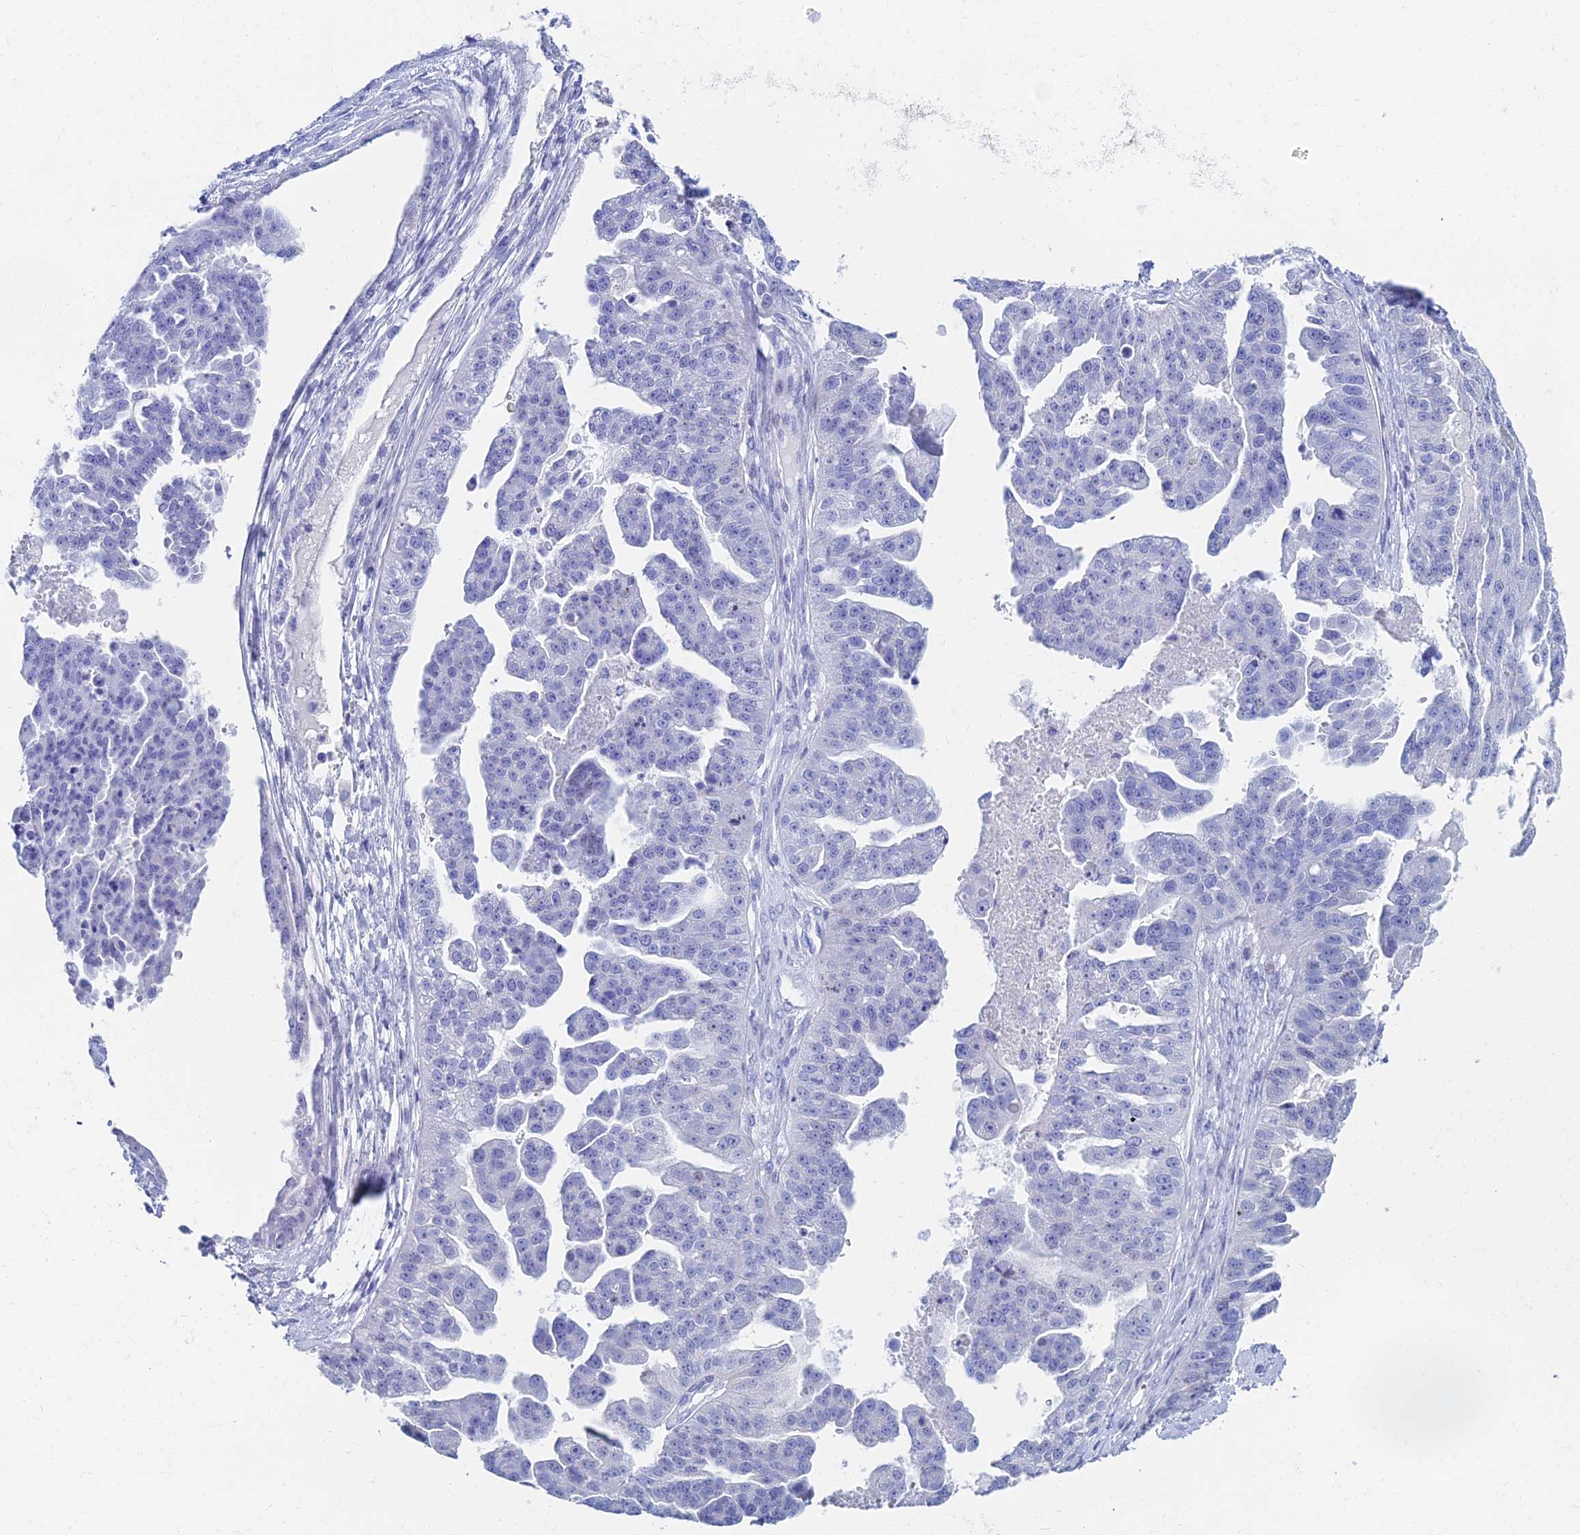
{"staining": {"intensity": "negative", "quantity": "none", "location": "none"}, "tissue": "ovarian cancer", "cell_type": "Tumor cells", "image_type": "cancer", "snomed": [{"axis": "morphology", "description": "Cystadenocarcinoma, serous, NOS"}, {"axis": "topography", "description": "Ovary"}], "caption": "Tumor cells show no significant protein positivity in ovarian cancer.", "gene": "HSPA1L", "patient": {"sex": "female", "age": 58}}